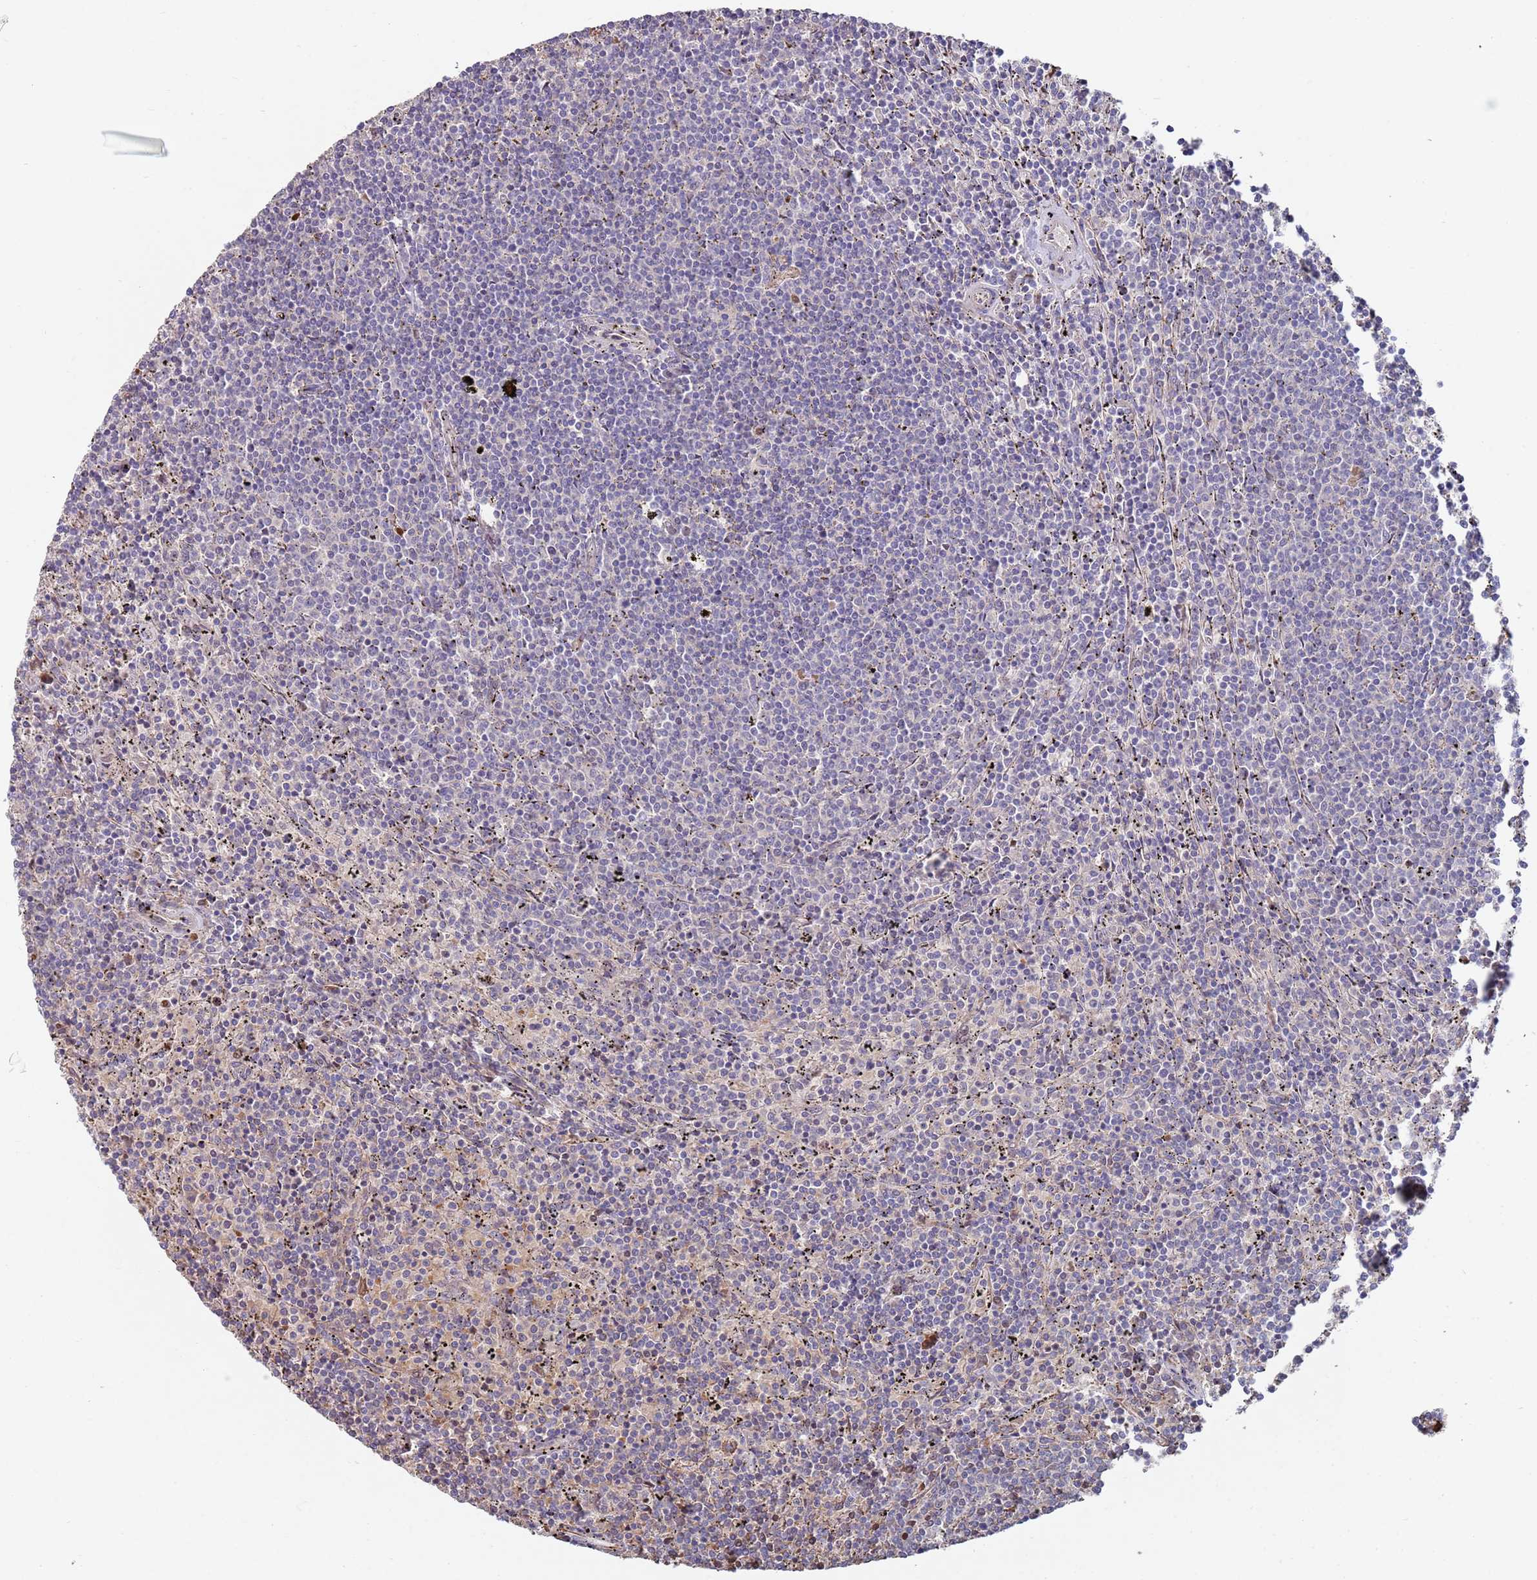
{"staining": {"intensity": "negative", "quantity": "none", "location": "none"}, "tissue": "lymphoma", "cell_type": "Tumor cells", "image_type": "cancer", "snomed": [{"axis": "morphology", "description": "Malignant lymphoma, non-Hodgkin's type, Low grade"}, {"axis": "topography", "description": "Spleen"}], "caption": "This is an immunohistochemistry (IHC) micrograph of low-grade malignant lymphoma, non-Hodgkin's type. There is no staining in tumor cells.", "gene": "LACC1", "patient": {"sex": "female", "age": 50}}